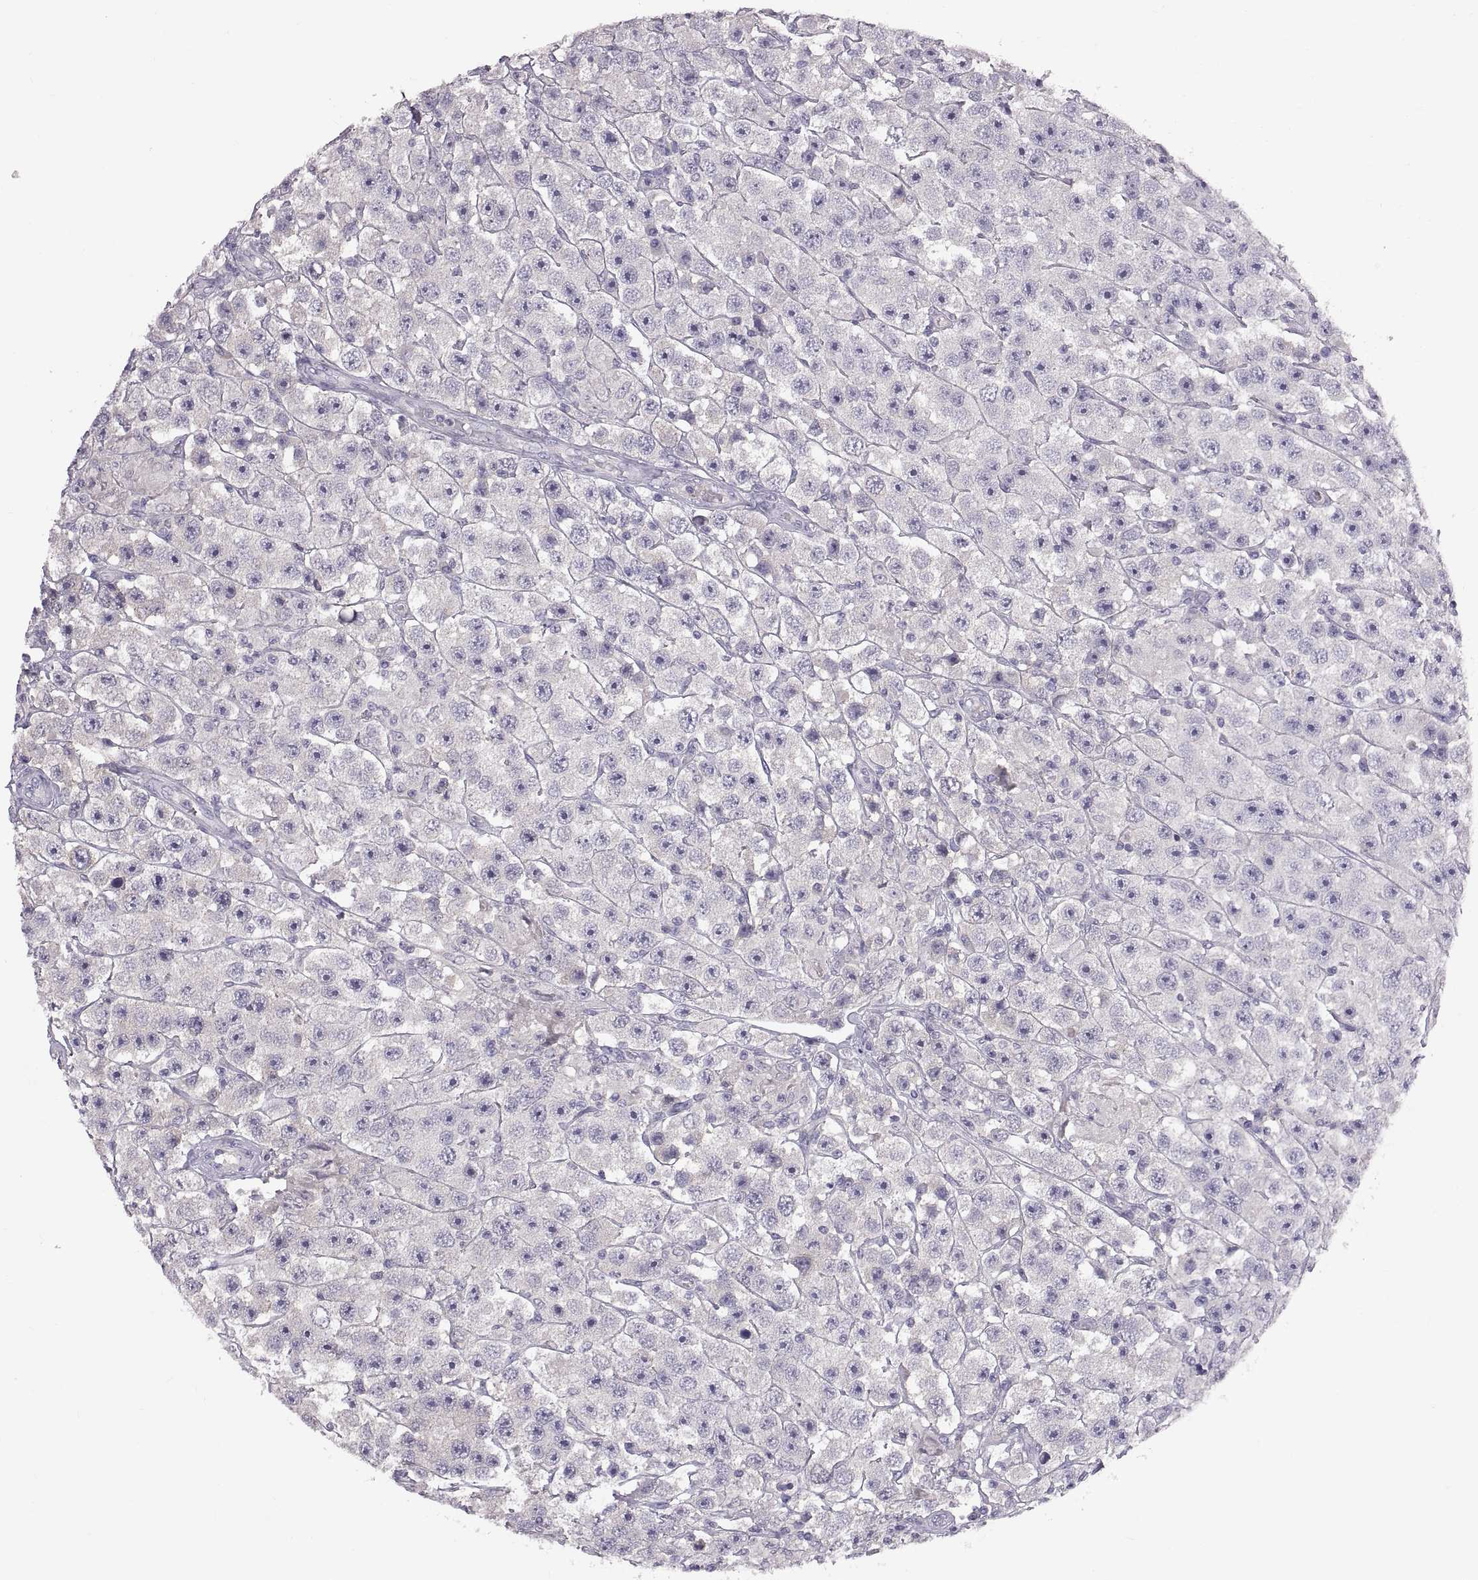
{"staining": {"intensity": "negative", "quantity": "none", "location": "none"}, "tissue": "testis cancer", "cell_type": "Tumor cells", "image_type": "cancer", "snomed": [{"axis": "morphology", "description": "Seminoma, NOS"}, {"axis": "topography", "description": "Testis"}], "caption": "Seminoma (testis) was stained to show a protein in brown. There is no significant expression in tumor cells. (DAB (3,3'-diaminobenzidine) IHC with hematoxylin counter stain).", "gene": "WFDC8", "patient": {"sex": "male", "age": 45}}